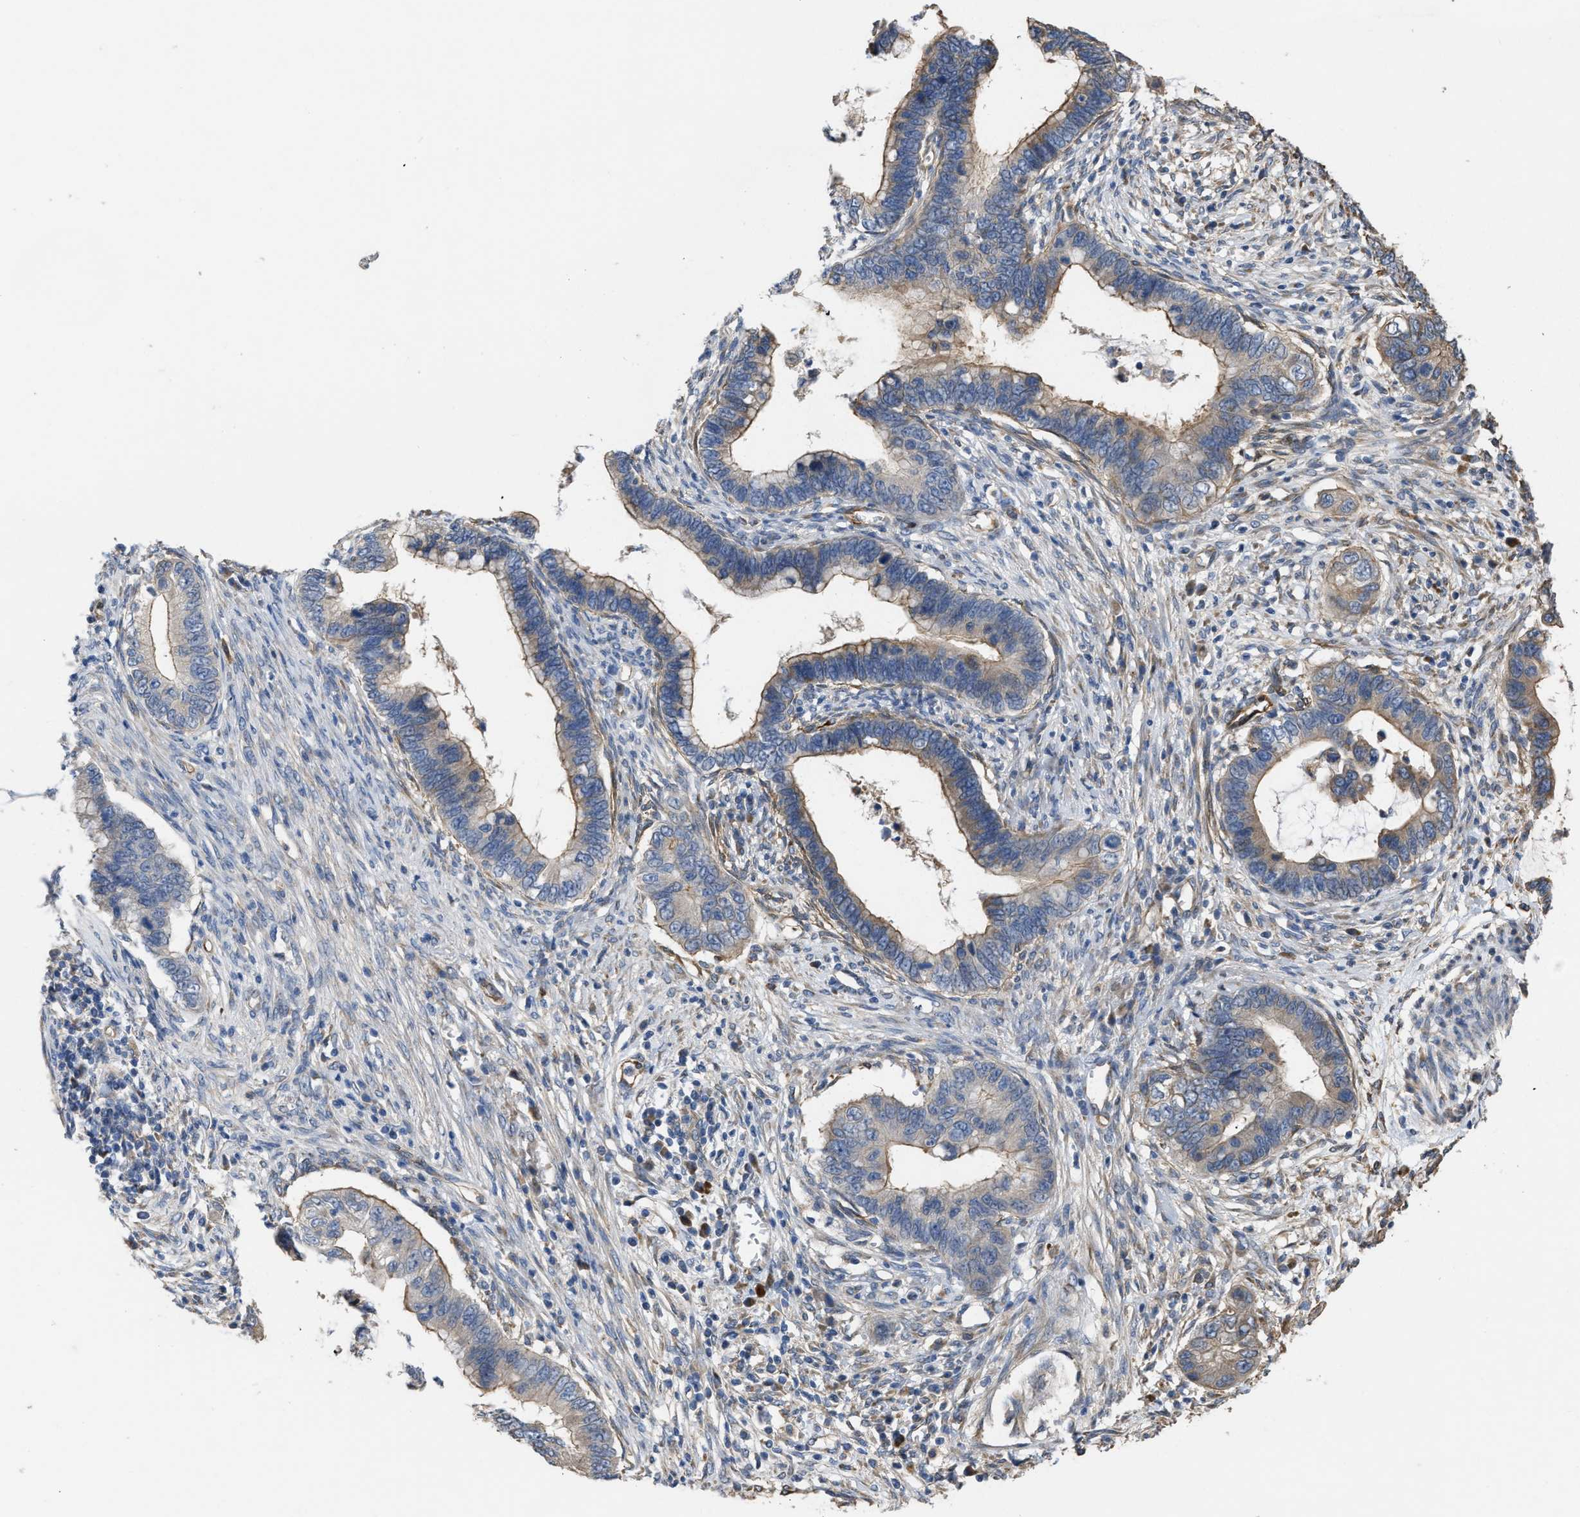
{"staining": {"intensity": "weak", "quantity": ">75%", "location": "cytoplasmic/membranous"}, "tissue": "cervical cancer", "cell_type": "Tumor cells", "image_type": "cancer", "snomed": [{"axis": "morphology", "description": "Adenocarcinoma, NOS"}, {"axis": "topography", "description": "Cervix"}], "caption": "Brown immunohistochemical staining in human cervical cancer displays weak cytoplasmic/membranous staining in about >75% of tumor cells.", "gene": "SLC4A11", "patient": {"sex": "female", "age": 44}}